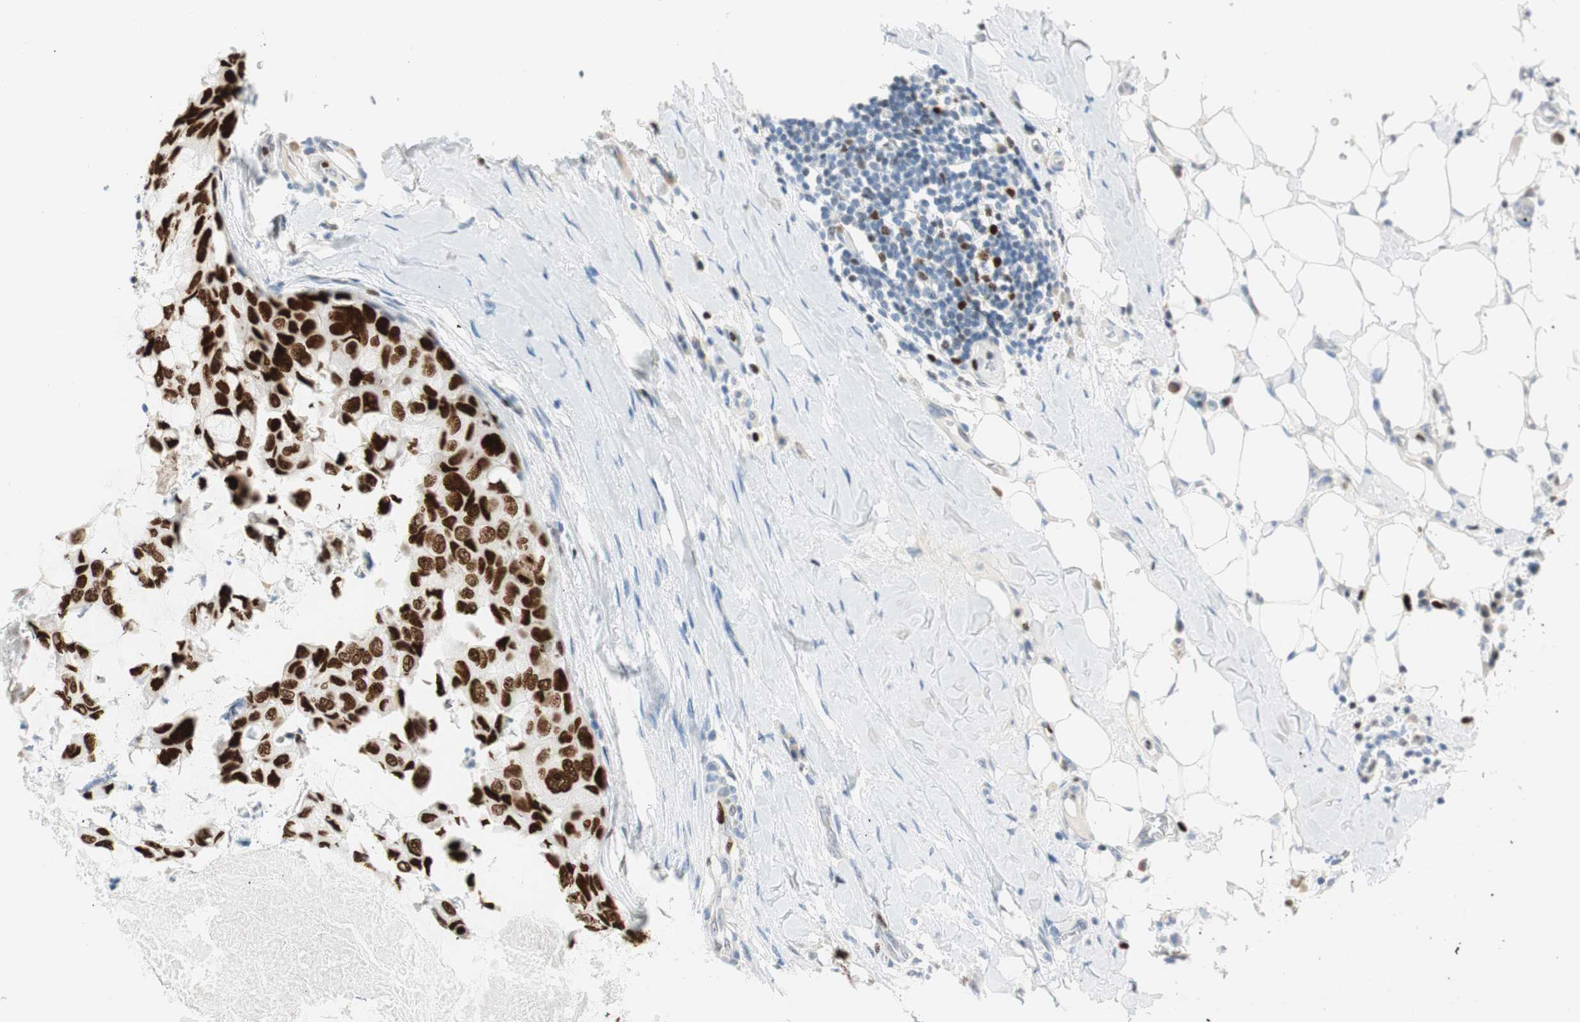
{"staining": {"intensity": "strong", "quantity": ">75%", "location": "nuclear"}, "tissue": "breast cancer", "cell_type": "Tumor cells", "image_type": "cancer", "snomed": [{"axis": "morphology", "description": "Duct carcinoma"}, {"axis": "topography", "description": "Breast"}], "caption": "An image showing strong nuclear expression in about >75% of tumor cells in breast cancer, as visualized by brown immunohistochemical staining.", "gene": "EZH2", "patient": {"sex": "female", "age": 40}}